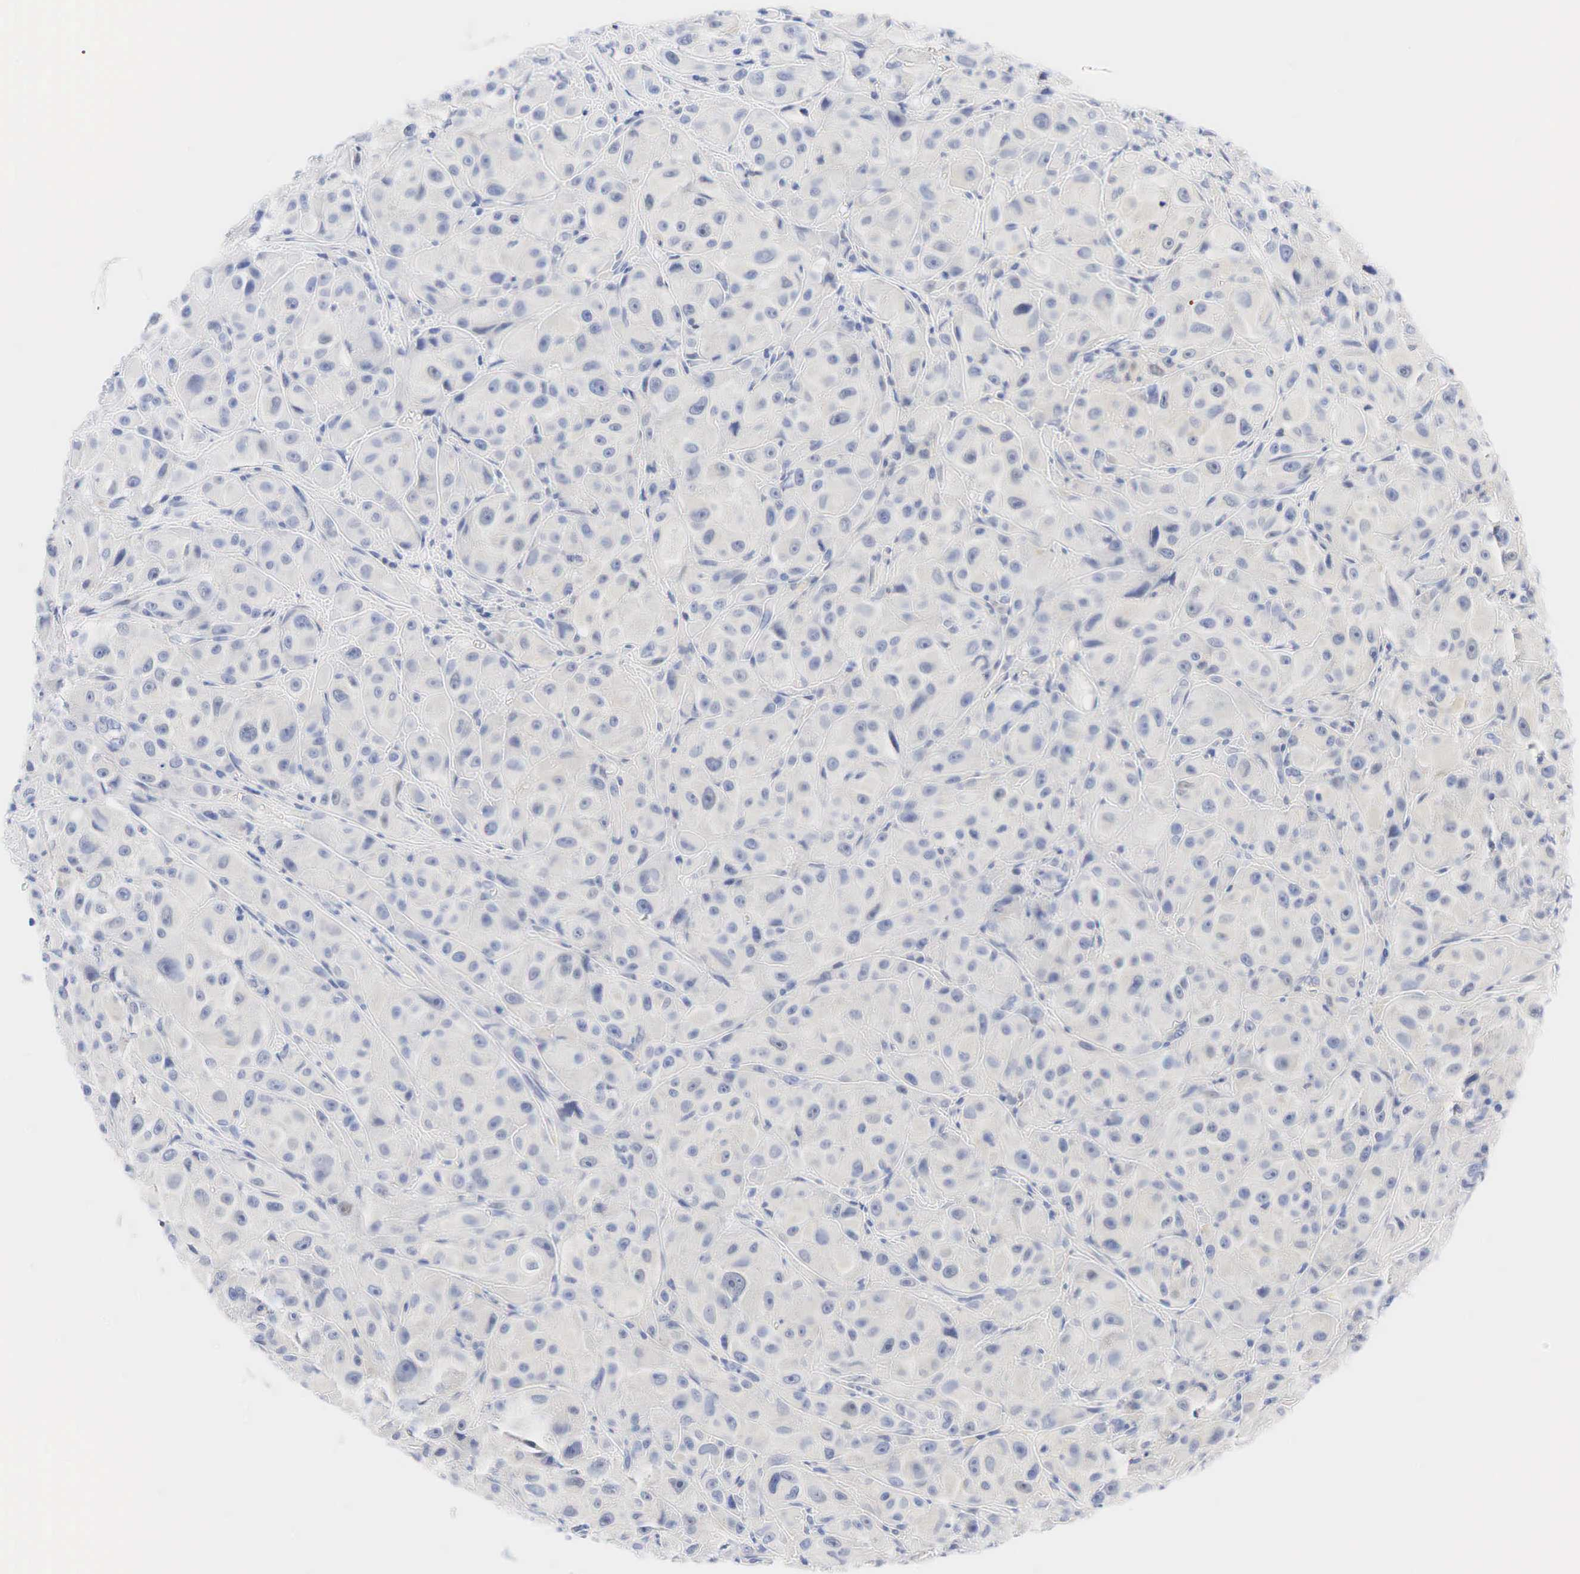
{"staining": {"intensity": "negative", "quantity": "none", "location": "none"}, "tissue": "melanoma", "cell_type": "Tumor cells", "image_type": "cancer", "snomed": [{"axis": "morphology", "description": "Malignant melanoma, NOS"}, {"axis": "topography", "description": "Skin"}], "caption": "The immunohistochemistry (IHC) photomicrograph has no significant staining in tumor cells of malignant melanoma tissue.", "gene": "AR", "patient": {"sex": "male", "age": 70}}